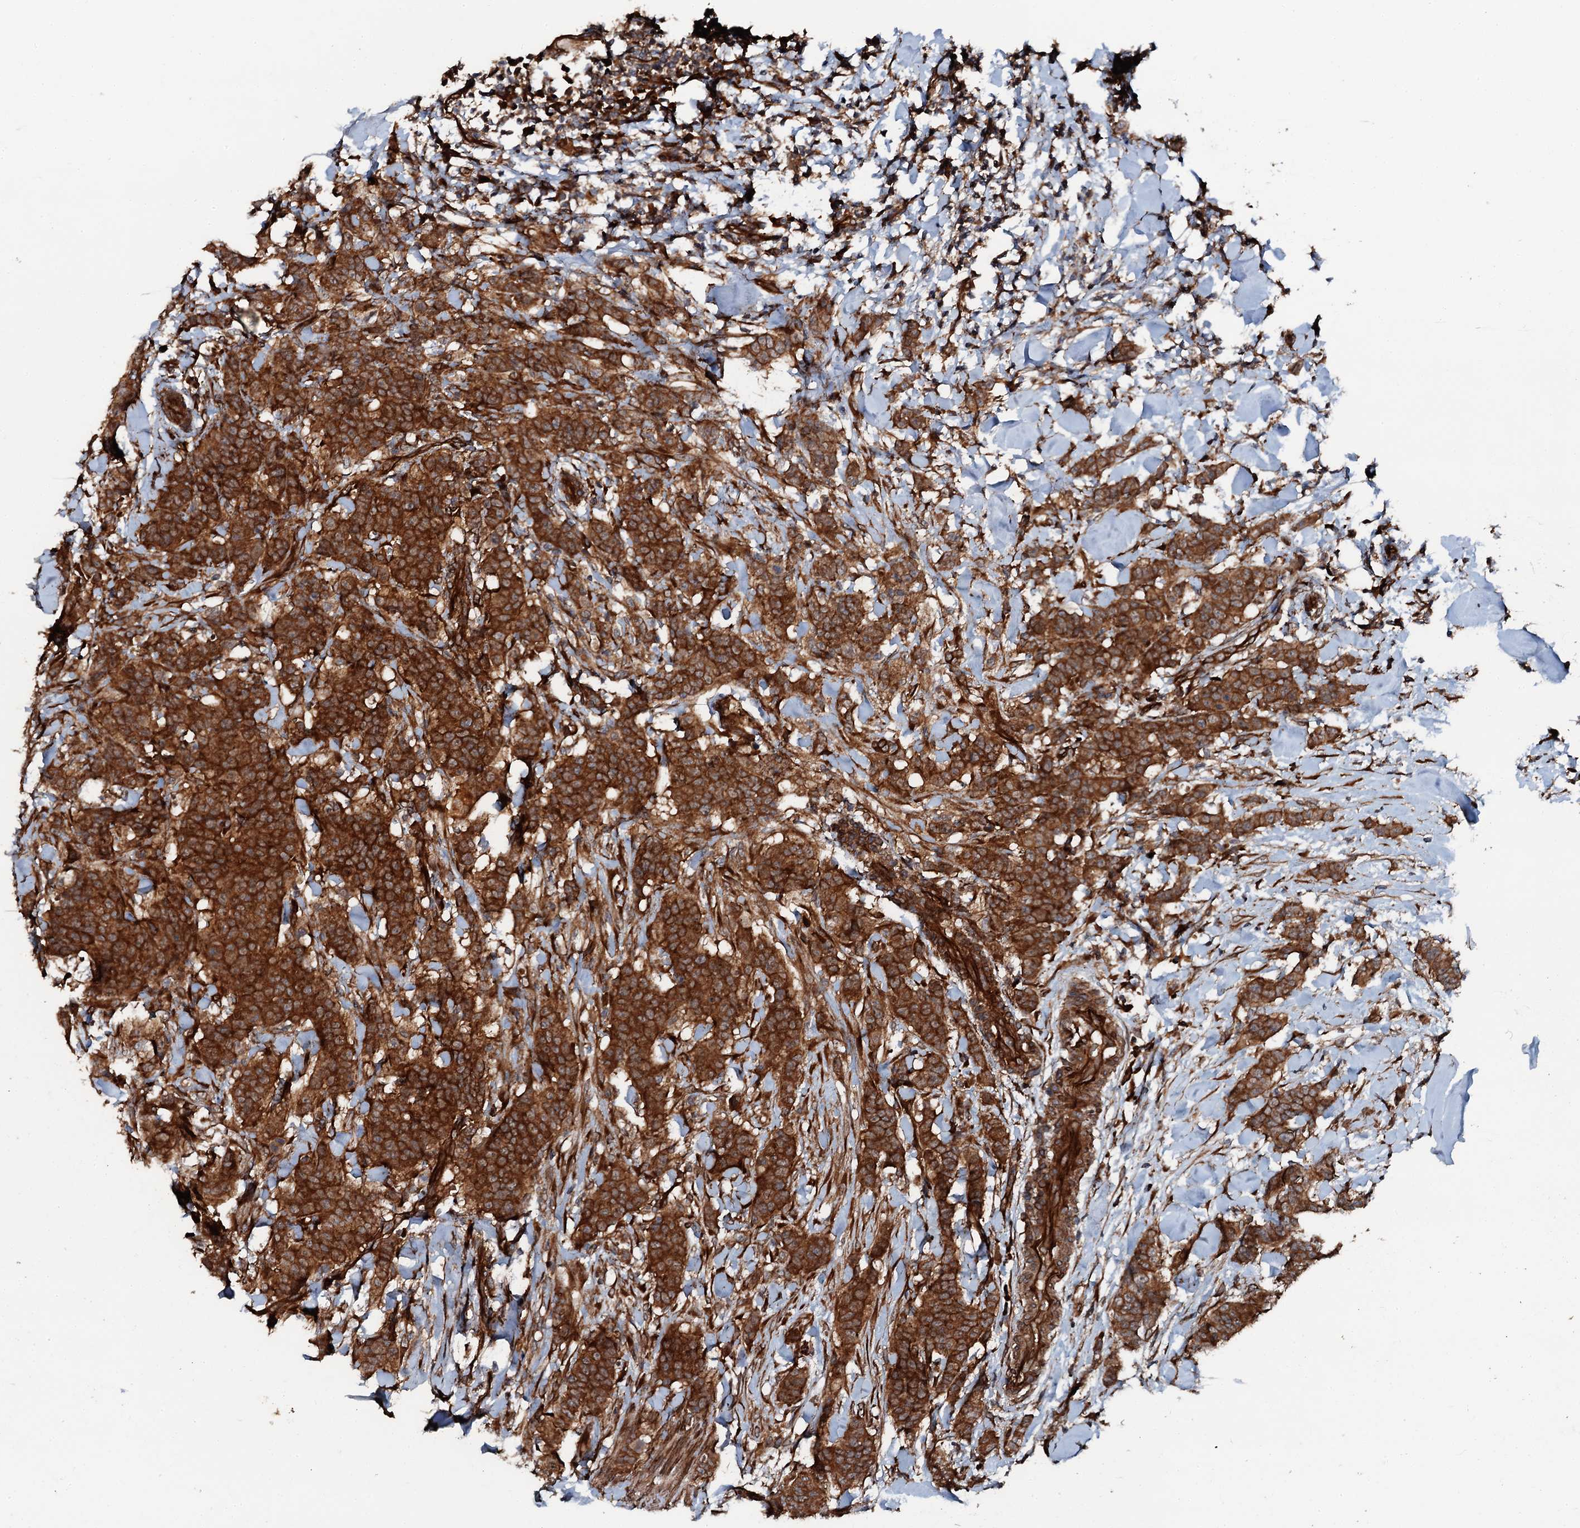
{"staining": {"intensity": "strong", "quantity": ">75%", "location": "cytoplasmic/membranous"}, "tissue": "breast cancer", "cell_type": "Tumor cells", "image_type": "cancer", "snomed": [{"axis": "morphology", "description": "Duct carcinoma"}, {"axis": "topography", "description": "Breast"}], "caption": "A high-resolution image shows immunohistochemistry staining of breast cancer (intraductal carcinoma), which displays strong cytoplasmic/membranous staining in about >75% of tumor cells.", "gene": "FLYWCH1", "patient": {"sex": "female", "age": 40}}